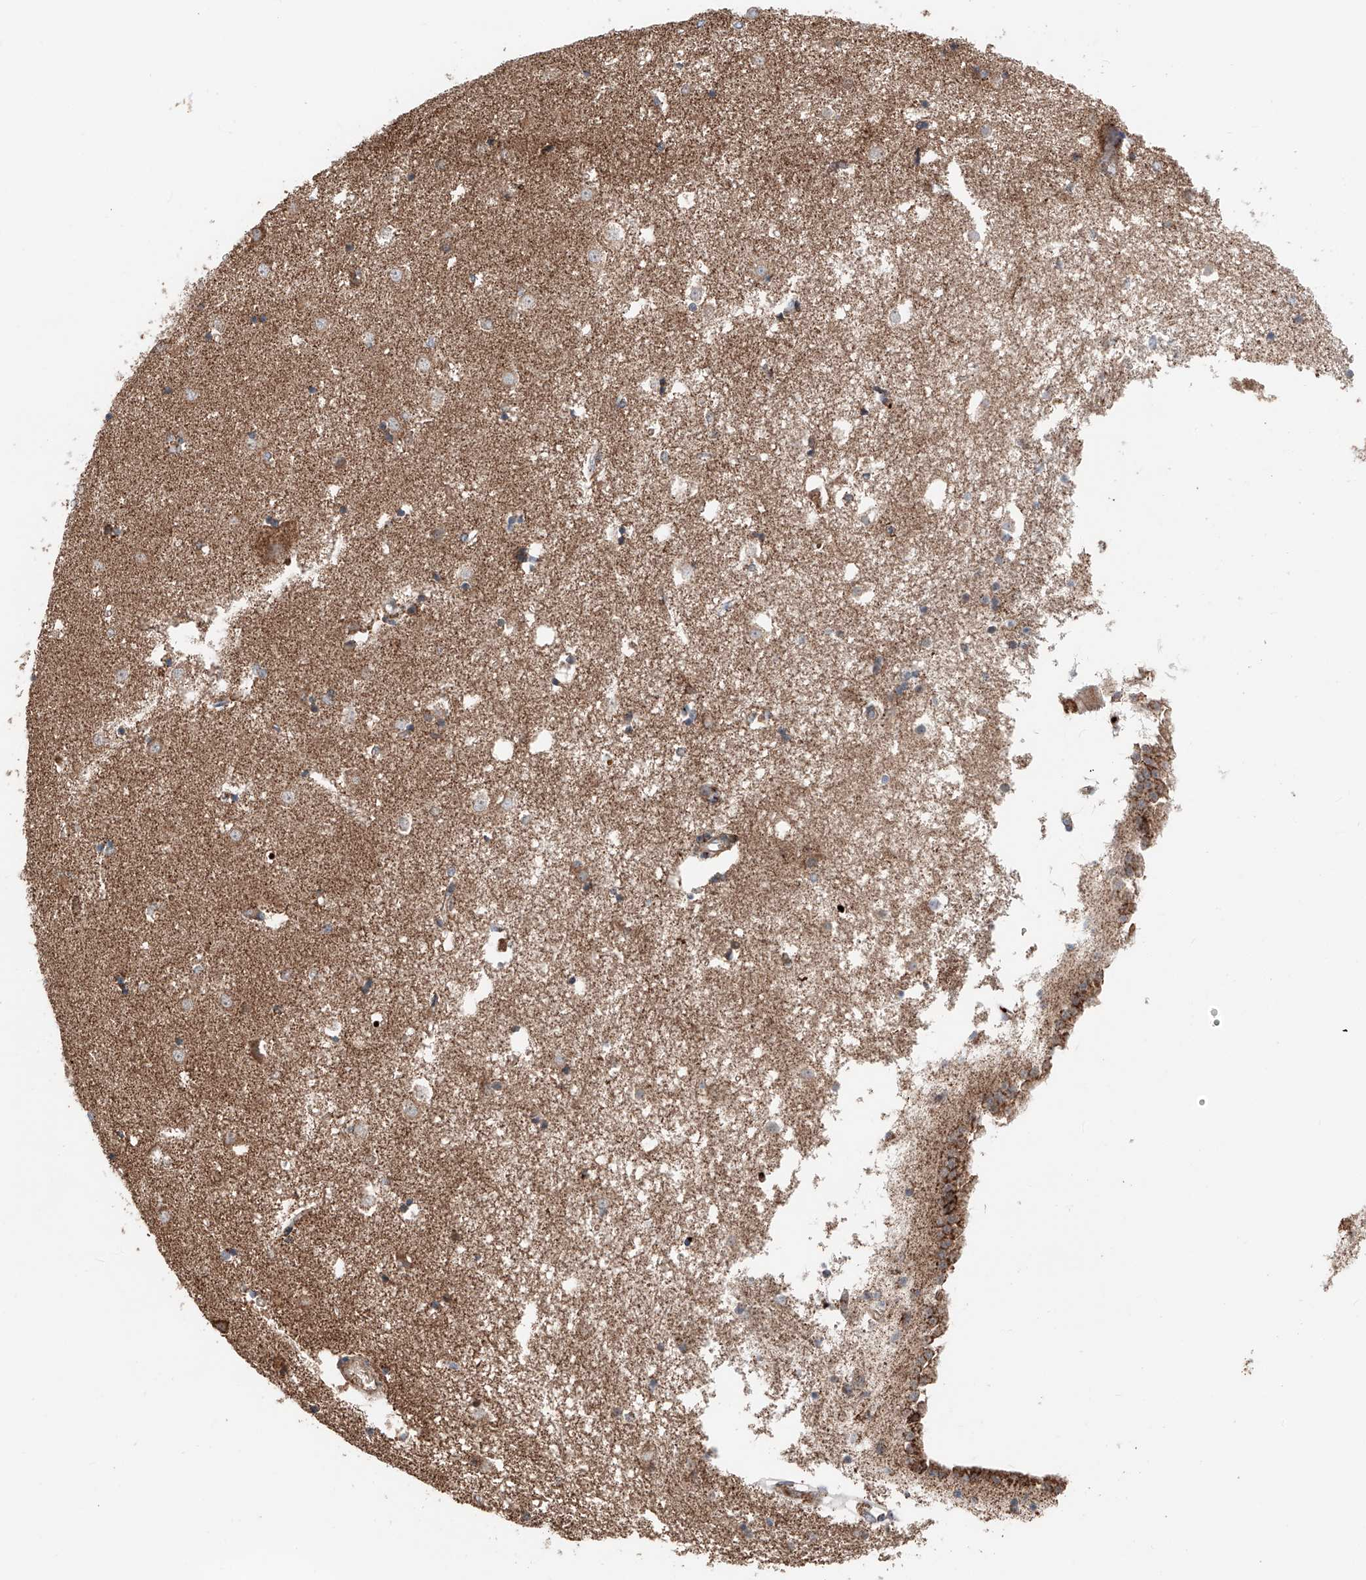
{"staining": {"intensity": "moderate", "quantity": ">75%", "location": "cytoplasmic/membranous"}, "tissue": "caudate", "cell_type": "Glial cells", "image_type": "normal", "snomed": [{"axis": "morphology", "description": "Normal tissue, NOS"}, {"axis": "topography", "description": "Lateral ventricle wall"}], "caption": "This is a histology image of immunohistochemistry staining of benign caudate, which shows moderate positivity in the cytoplasmic/membranous of glial cells.", "gene": "ZSCAN29", "patient": {"sex": "male", "age": 45}}